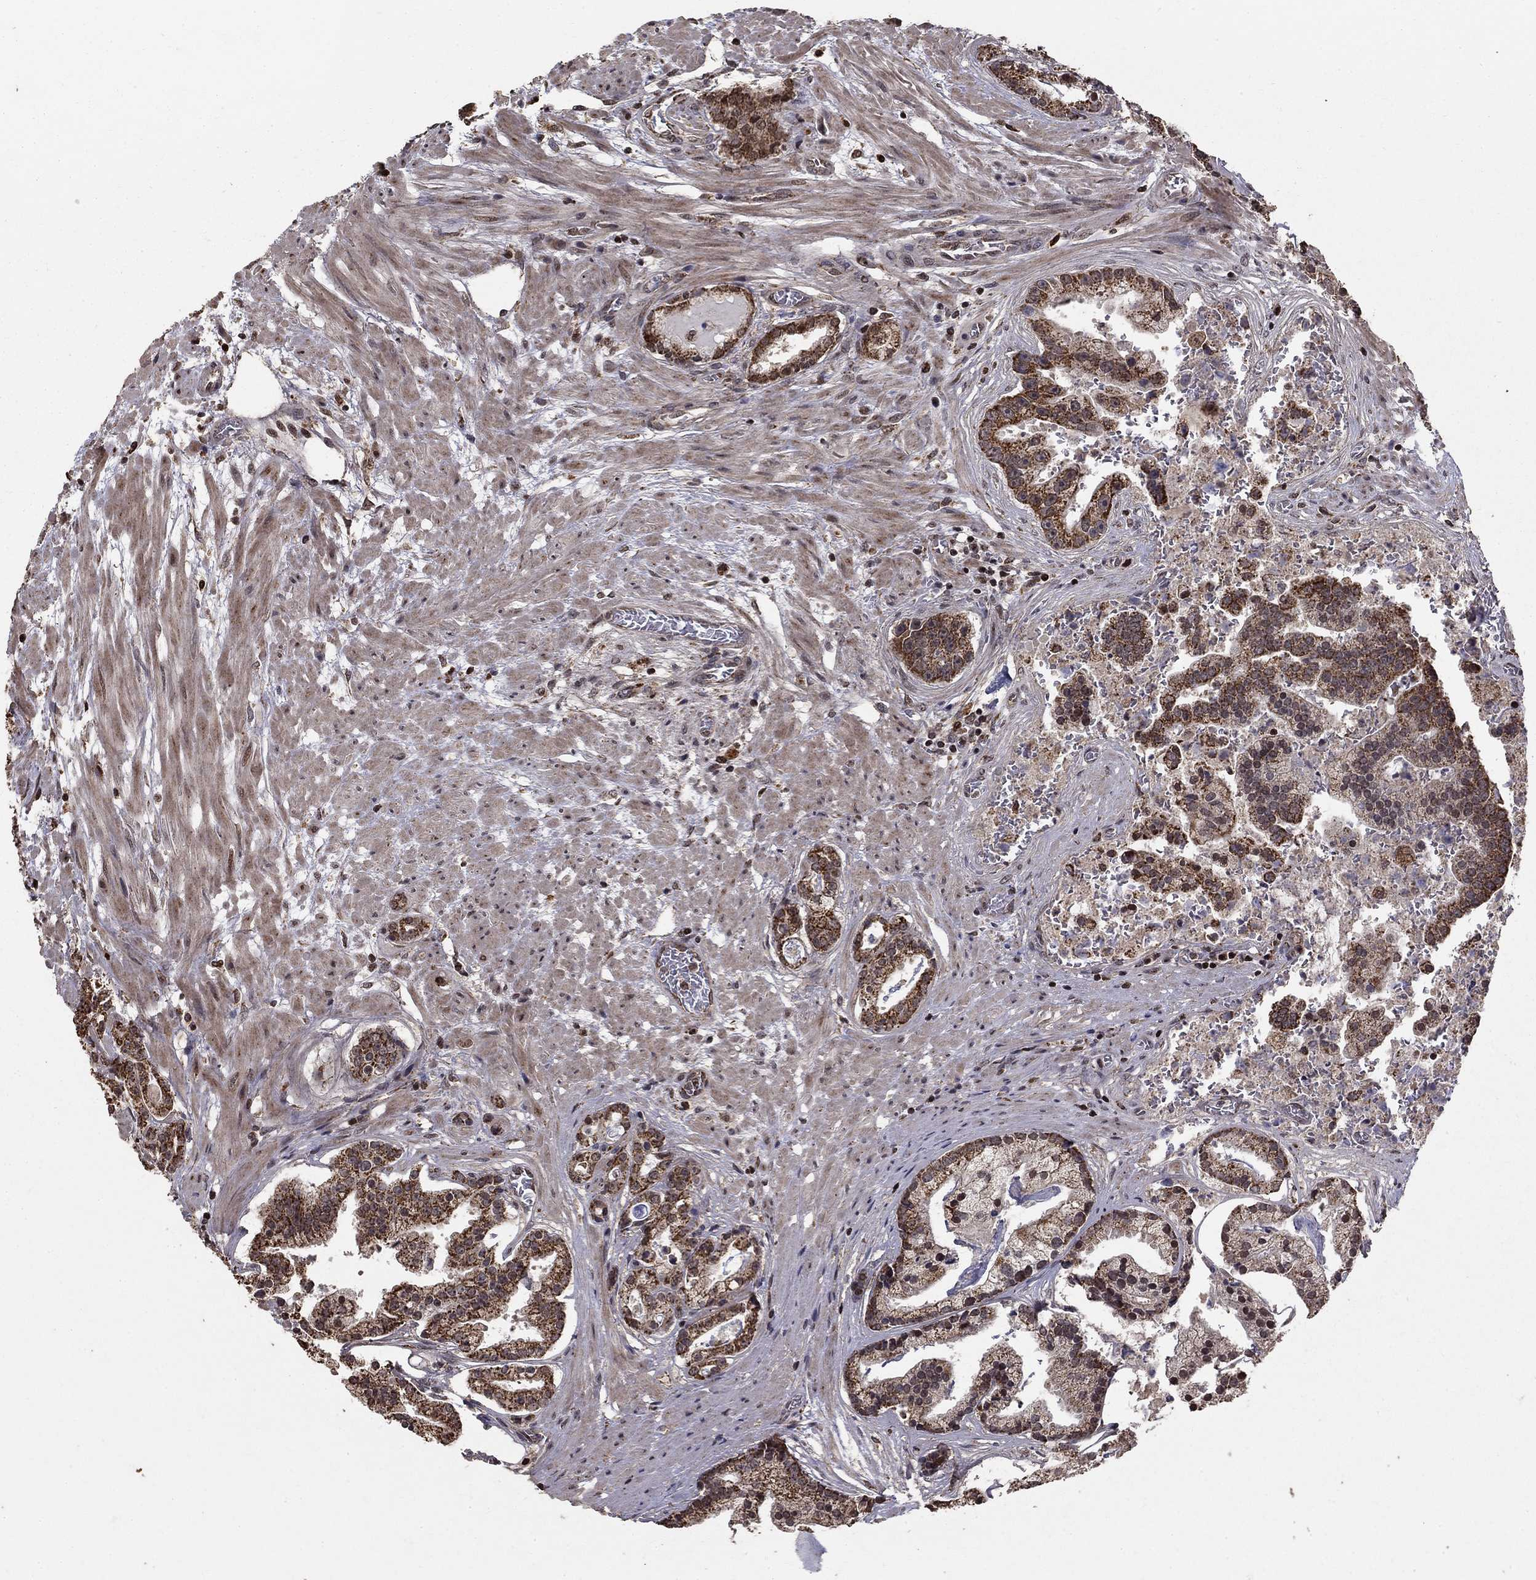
{"staining": {"intensity": "strong", "quantity": "25%-75%", "location": "cytoplasmic/membranous"}, "tissue": "prostate cancer", "cell_type": "Tumor cells", "image_type": "cancer", "snomed": [{"axis": "morphology", "description": "Adenocarcinoma, NOS"}, {"axis": "topography", "description": "Prostate and seminal vesicle, NOS"}, {"axis": "topography", "description": "Prostate"}], "caption": "Tumor cells demonstrate high levels of strong cytoplasmic/membranous positivity in approximately 25%-75% of cells in human prostate cancer.", "gene": "ACOT13", "patient": {"sex": "male", "age": 44}}